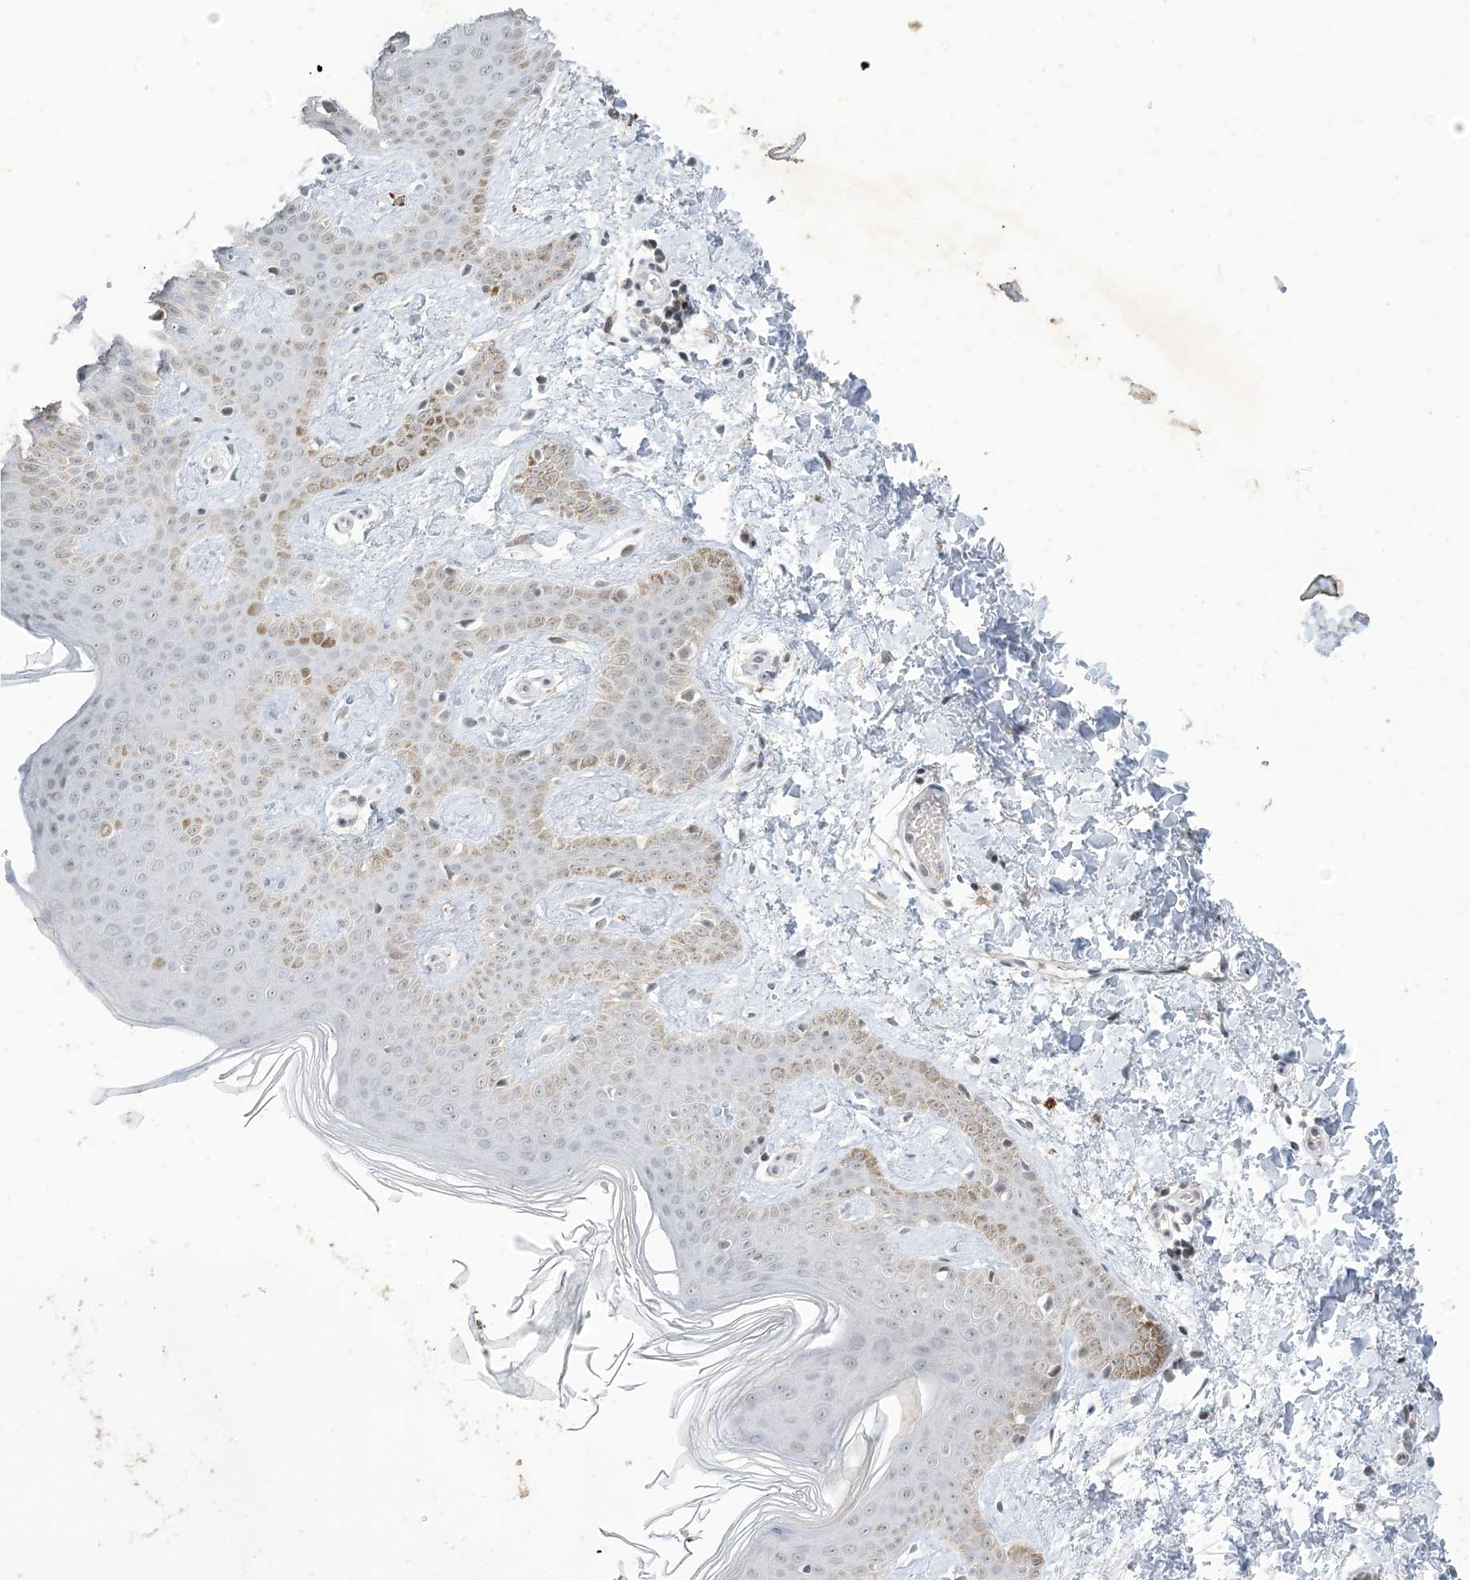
{"staining": {"intensity": "negative", "quantity": "none", "location": "none"}, "tissue": "skin", "cell_type": "Fibroblasts", "image_type": "normal", "snomed": [{"axis": "morphology", "description": "Normal tissue, NOS"}, {"axis": "topography", "description": "Skin"}], "caption": "Protein analysis of benign skin demonstrates no significant staining in fibroblasts. The staining is performed using DAB brown chromogen with nuclei counter-stained in using hematoxylin.", "gene": "ZNF674", "patient": {"sex": "male", "age": 36}}